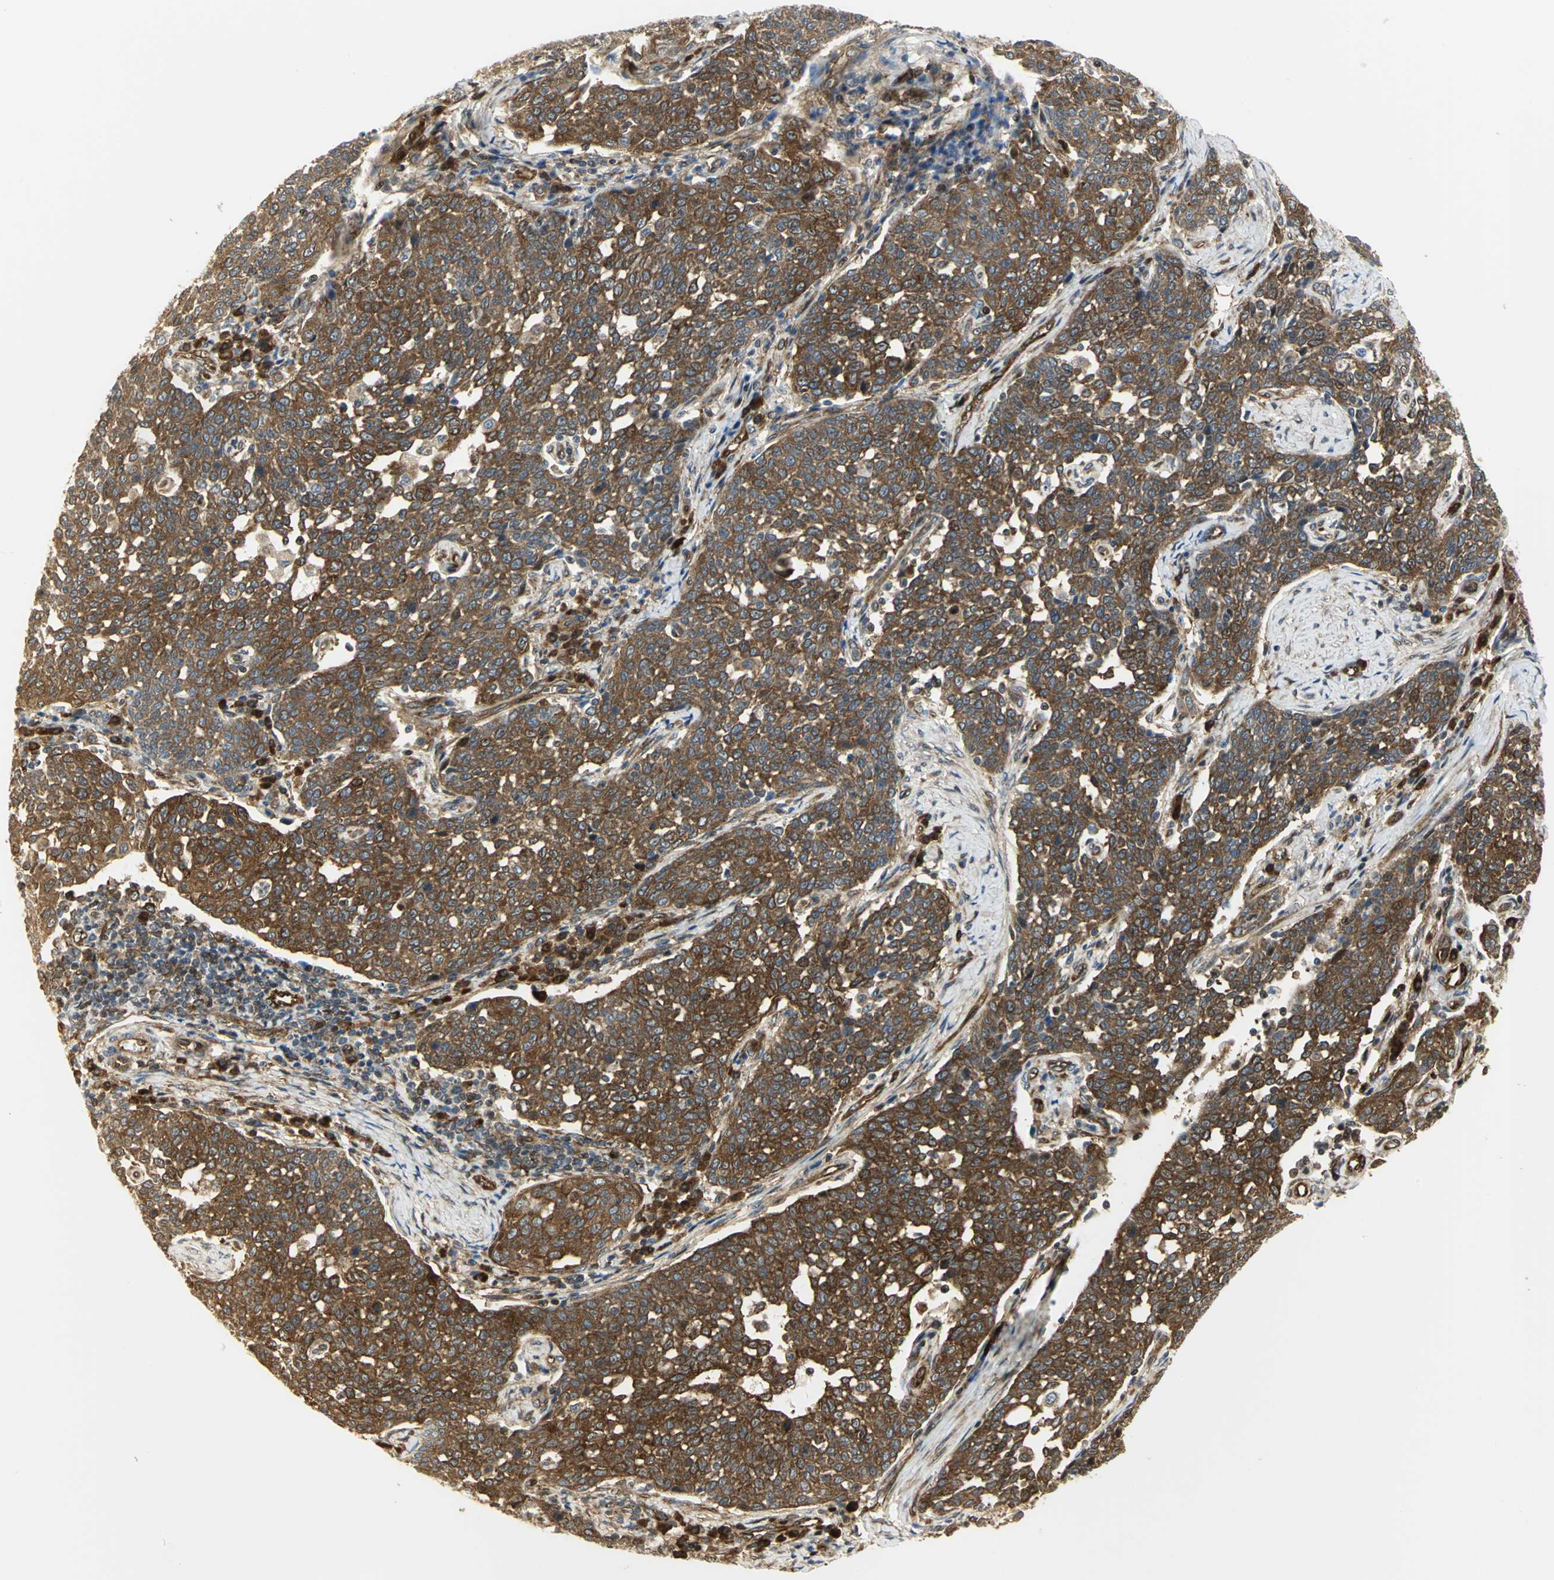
{"staining": {"intensity": "strong", "quantity": ">75%", "location": "cytoplasmic/membranous"}, "tissue": "cervical cancer", "cell_type": "Tumor cells", "image_type": "cancer", "snomed": [{"axis": "morphology", "description": "Squamous cell carcinoma, NOS"}, {"axis": "topography", "description": "Cervix"}], "caption": "Protein expression analysis of human squamous cell carcinoma (cervical) reveals strong cytoplasmic/membranous expression in approximately >75% of tumor cells. (Stains: DAB (3,3'-diaminobenzidine) in brown, nuclei in blue, Microscopy: brightfield microscopy at high magnification).", "gene": "EEA1", "patient": {"sex": "female", "age": 34}}